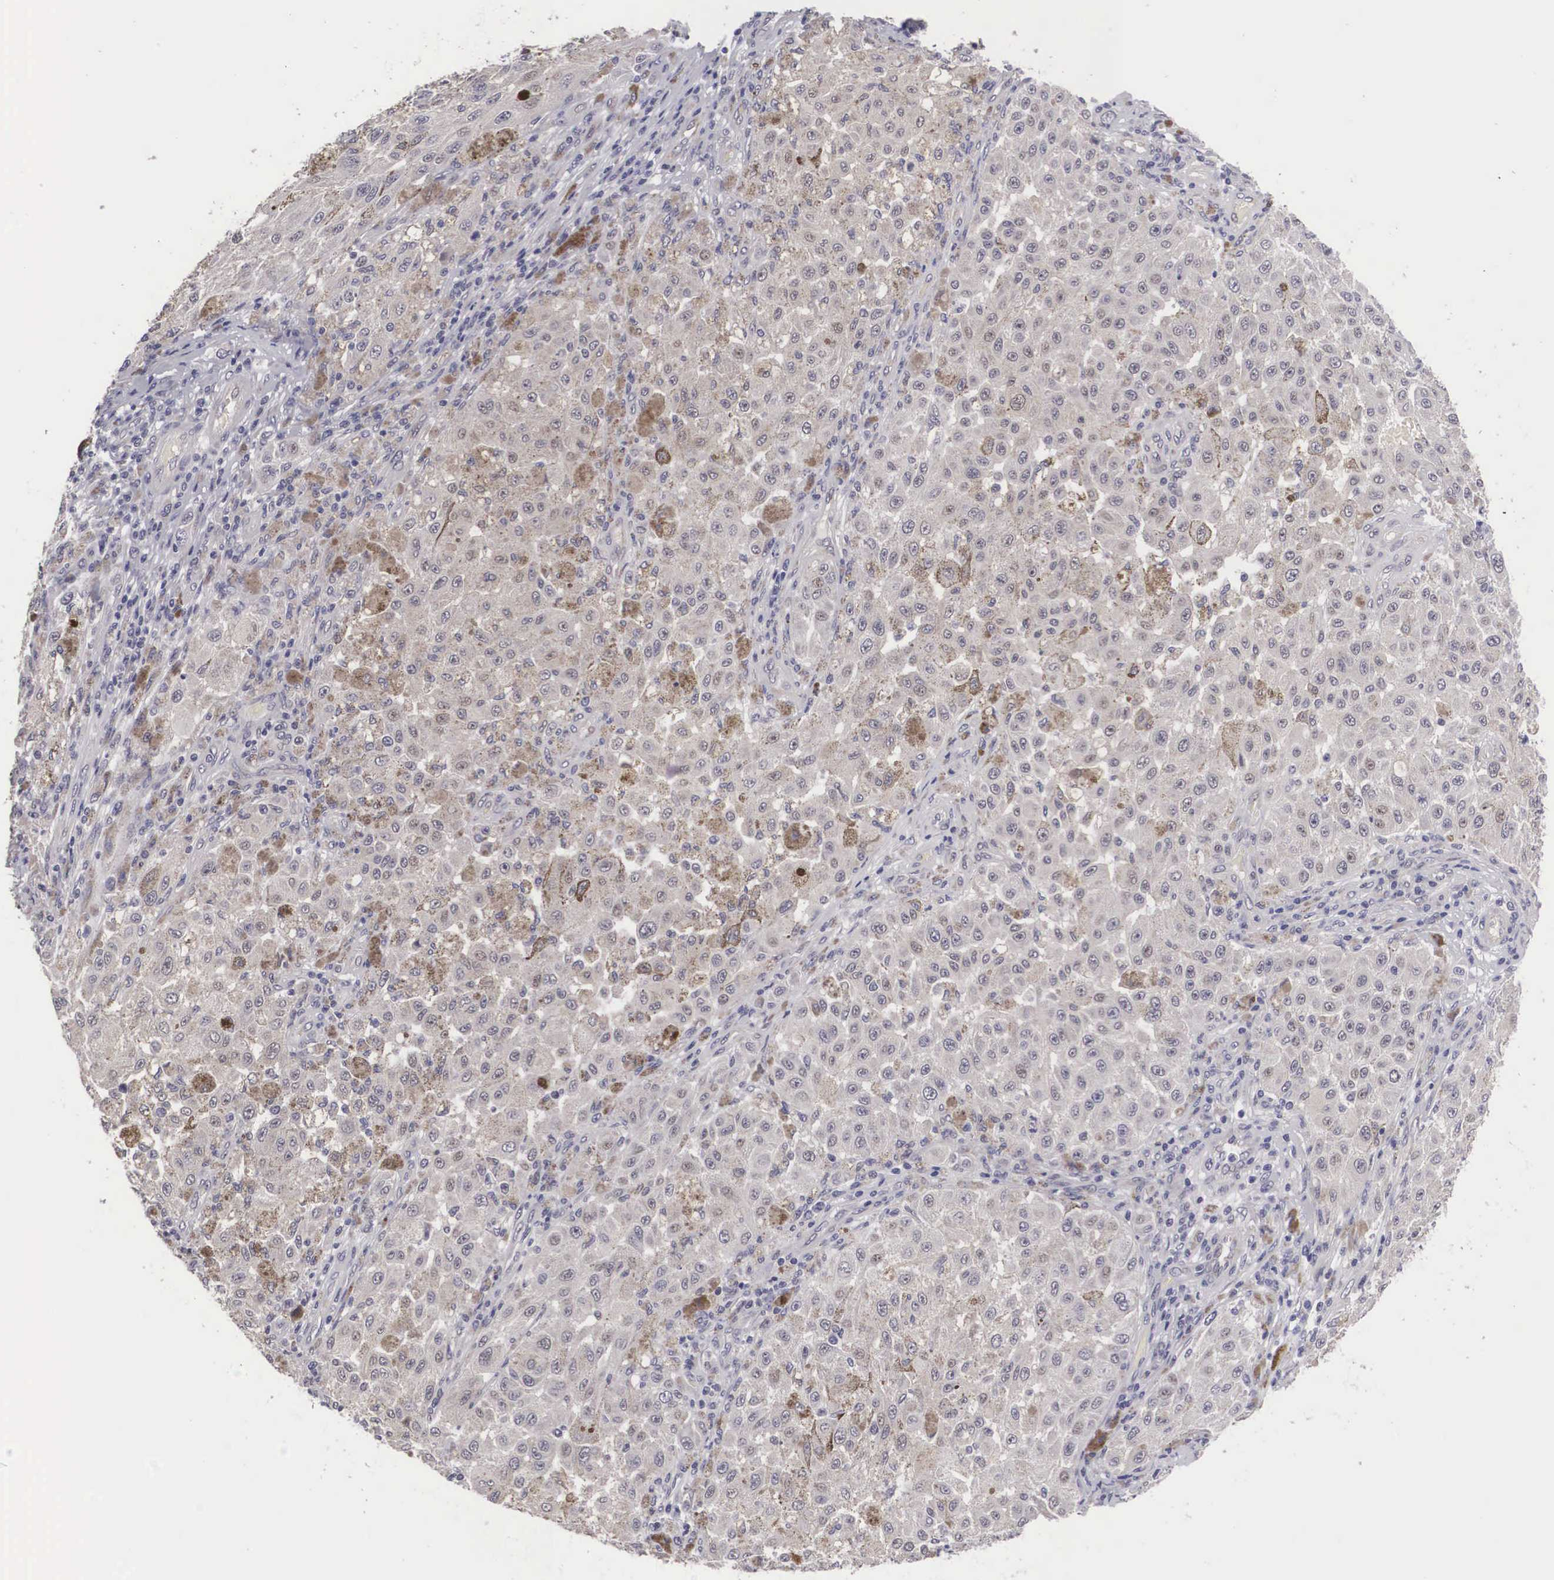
{"staining": {"intensity": "negative", "quantity": "none", "location": "none"}, "tissue": "melanoma", "cell_type": "Tumor cells", "image_type": "cancer", "snomed": [{"axis": "morphology", "description": "Malignant melanoma, NOS"}, {"axis": "topography", "description": "Skin"}], "caption": "High magnification brightfield microscopy of malignant melanoma stained with DAB (3,3'-diaminobenzidine) (brown) and counterstained with hematoxylin (blue): tumor cells show no significant positivity. Nuclei are stained in blue.", "gene": "MORC2", "patient": {"sex": "female", "age": 64}}